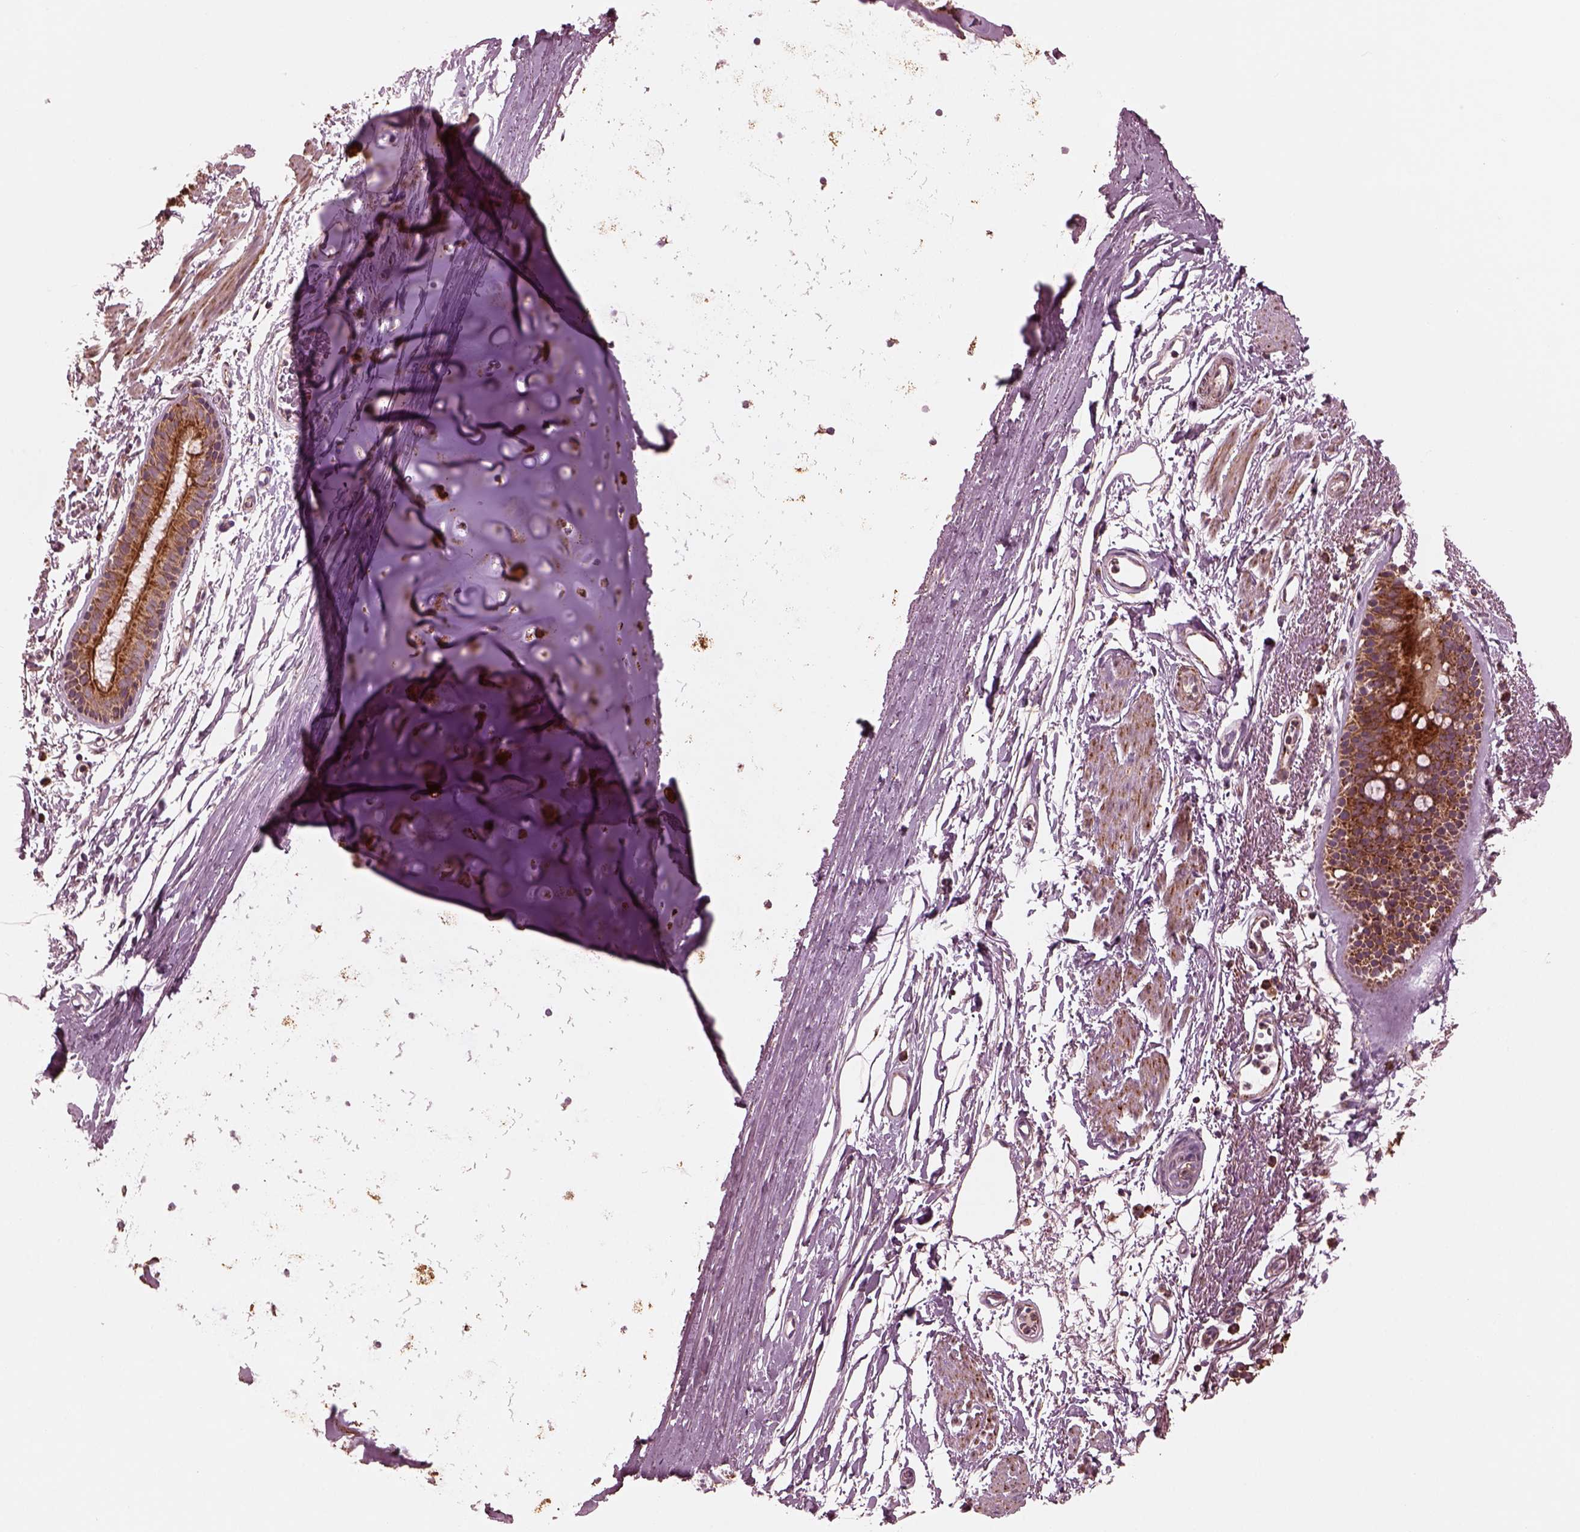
{"staining": {"intensity": "moderate", "quantity": ">75%", "location": "cytoplasmic/membranous"}, "tissue": "bronchus", "cell_type": "Respiratory epithelial cells", "image_type": "normal", "snomed": [{"axis": "morphology", "description": "Normal tissue, NOS"}, {"axis": "topography", "description": "Lymph node"}, {"axis": "topography", "description": "Bronchus"}], "caption": "The histopathology image shows a brown stain indicating the presence of a protein in the cytoplasmic/membranous of respiratory epithelial cells in bronchus. The protein of interest is stained brown, and the nuclei are stained in blue (DAB (3,3'-diaminobenzidine) IHC with brightfield microscopy, high magnification).", "gene": "NDUFB10", "patient": {"sex": "female", "age": 70}}